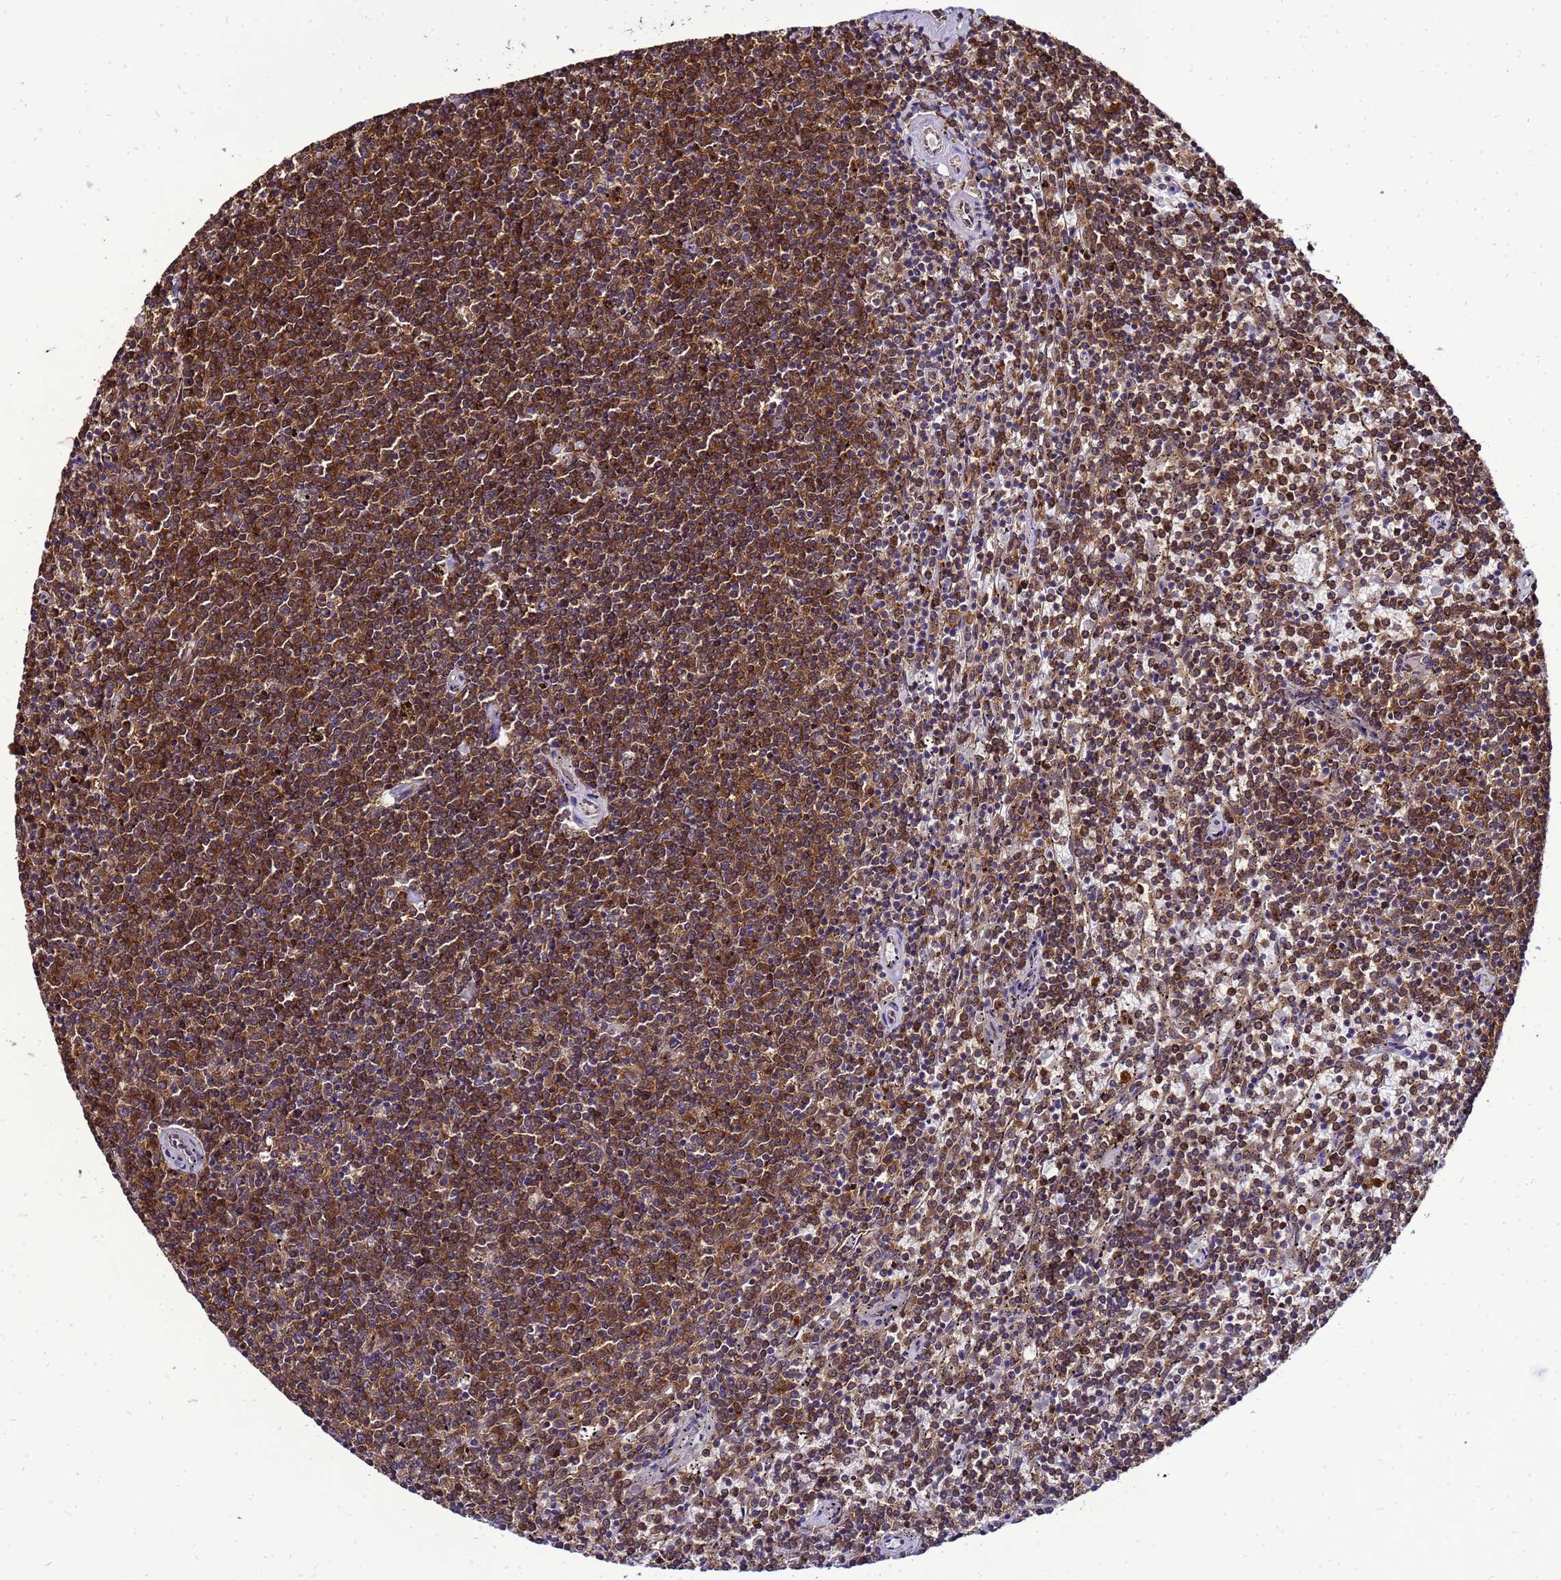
{"staining": {"intensity": "strong", "quantity": ">75%", "location": "cytoplasmic/membranous"}, "tissue": "lymphoma", "cell_type": "Tumor cells", "image_type": "cancer", "snomed": [{"axis": "morphology", "description": "Malignant lymphoma, non-Hodgkin's type, Low grade"}, {"axis": "topography", "description": "Spleen"}], "caption": "The image exhibits staining of lymphoma, revealing strong cytoplasmic/membranous protein staining (brown color) within tumor cells. (DAB (3,3'-diaminobenzidine) IHC, brown staining for protein, blue staining for nuclei).", "gene": "TRABD", "patient": {"sex": "female", "age": 50}}